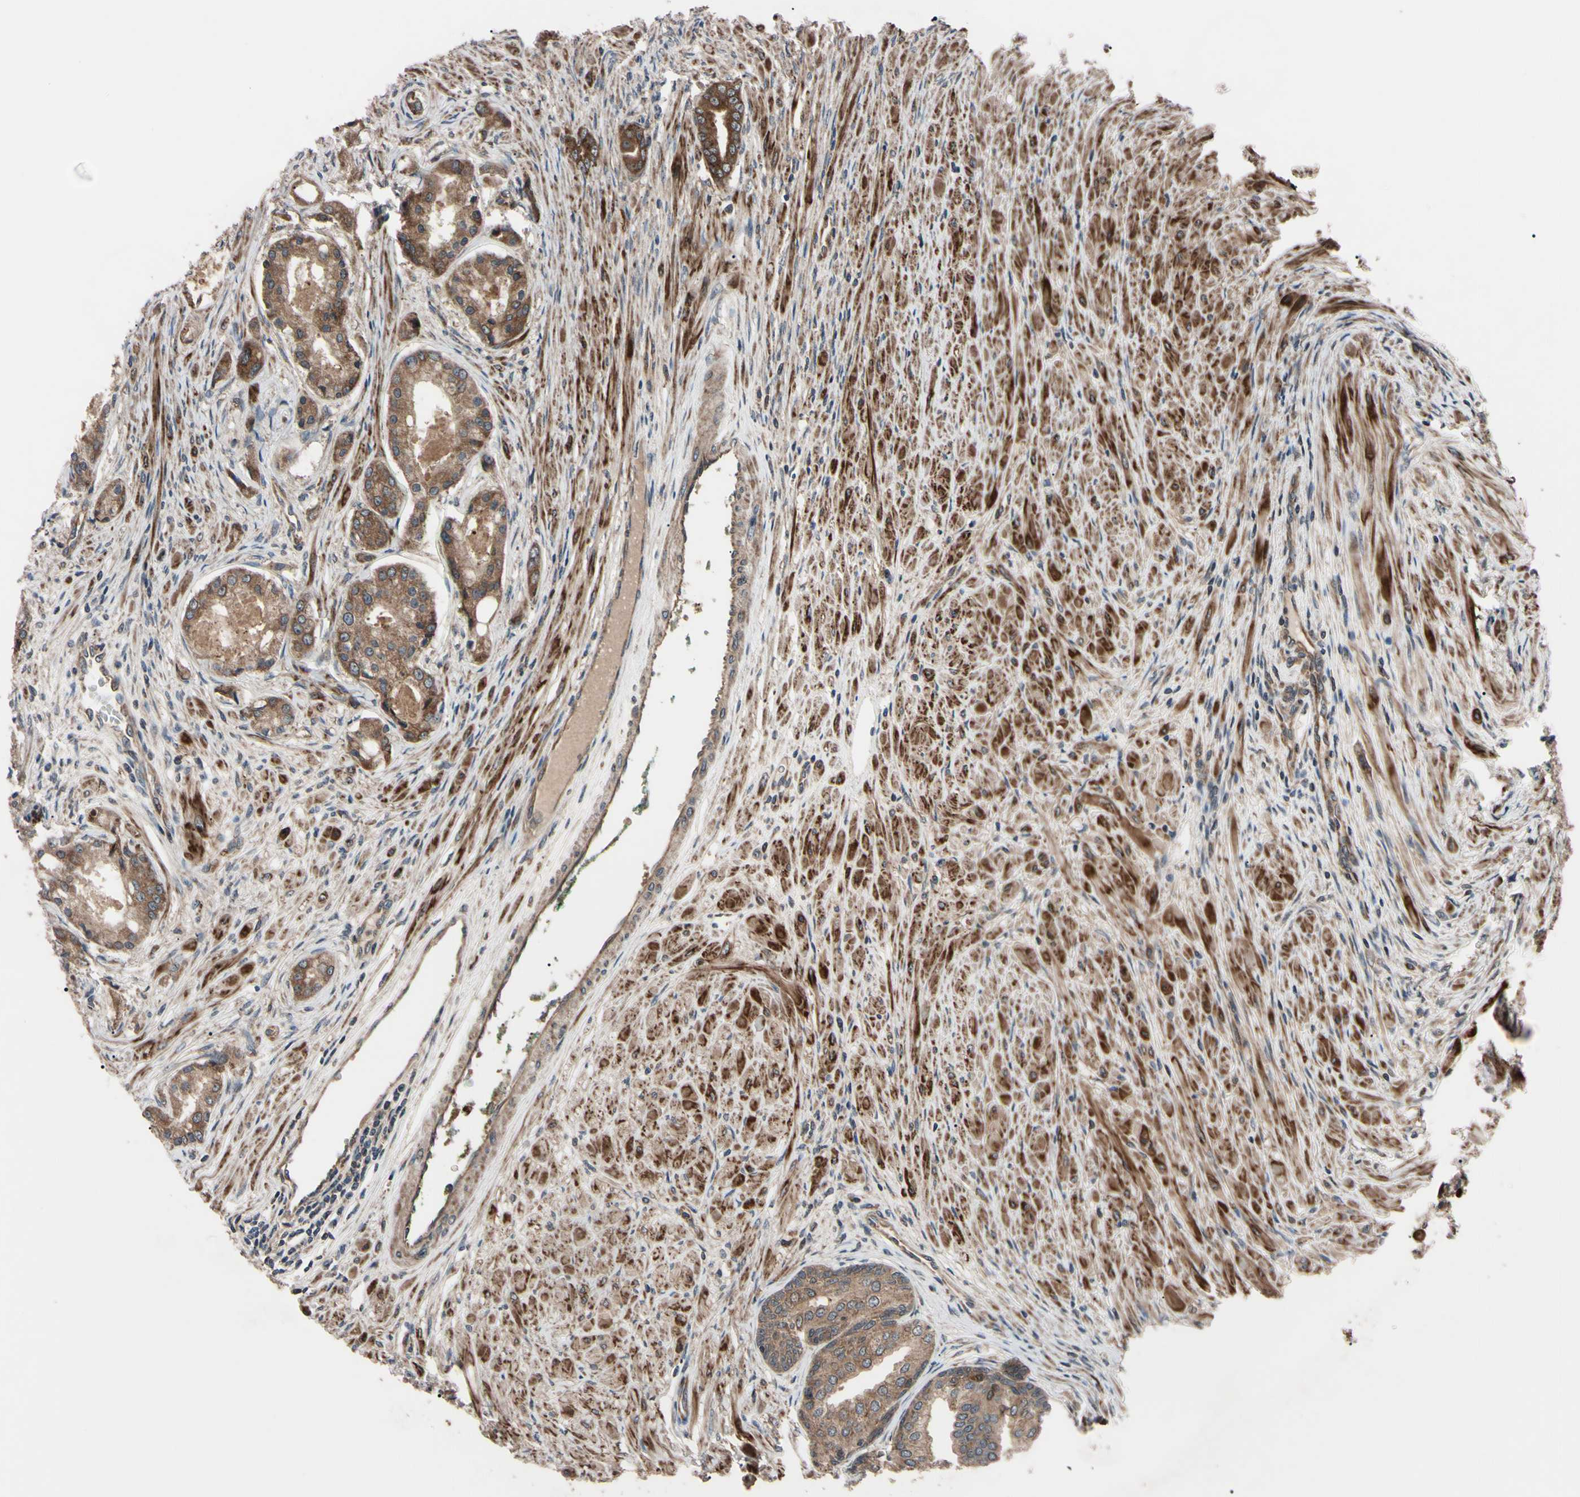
{"staining": {"intensity": "moderate", "quantity": ">75%", "location": "cytoplasmic/membranous"}, "tissue": "prostate cancer", "cell_type": "Tumor cells", "image_type": "cancer", "snomed": [{"axis": "morphology", "description": "Adenocarcinoma, High grade"}, {"axis": "topography", "description": "Prostate"}], "caption": "Immunohistochemistry staining of prostate cancer (adenocarcinoma (high-grade)), which demonstrates medium levels of moderate cytoplasmic/membranous expression in approximately >75% of tumor cells indicating moderate cytoplasmic/membranous protein positivity. The staining was performed using DAB (3,3'-diaminobenzidine) (brown) for protein detection and nuclei were counterstained in hematoxylin (blue).", "gene": "GUCY1B1", "patient": {"sex": "male", "age": 59}}